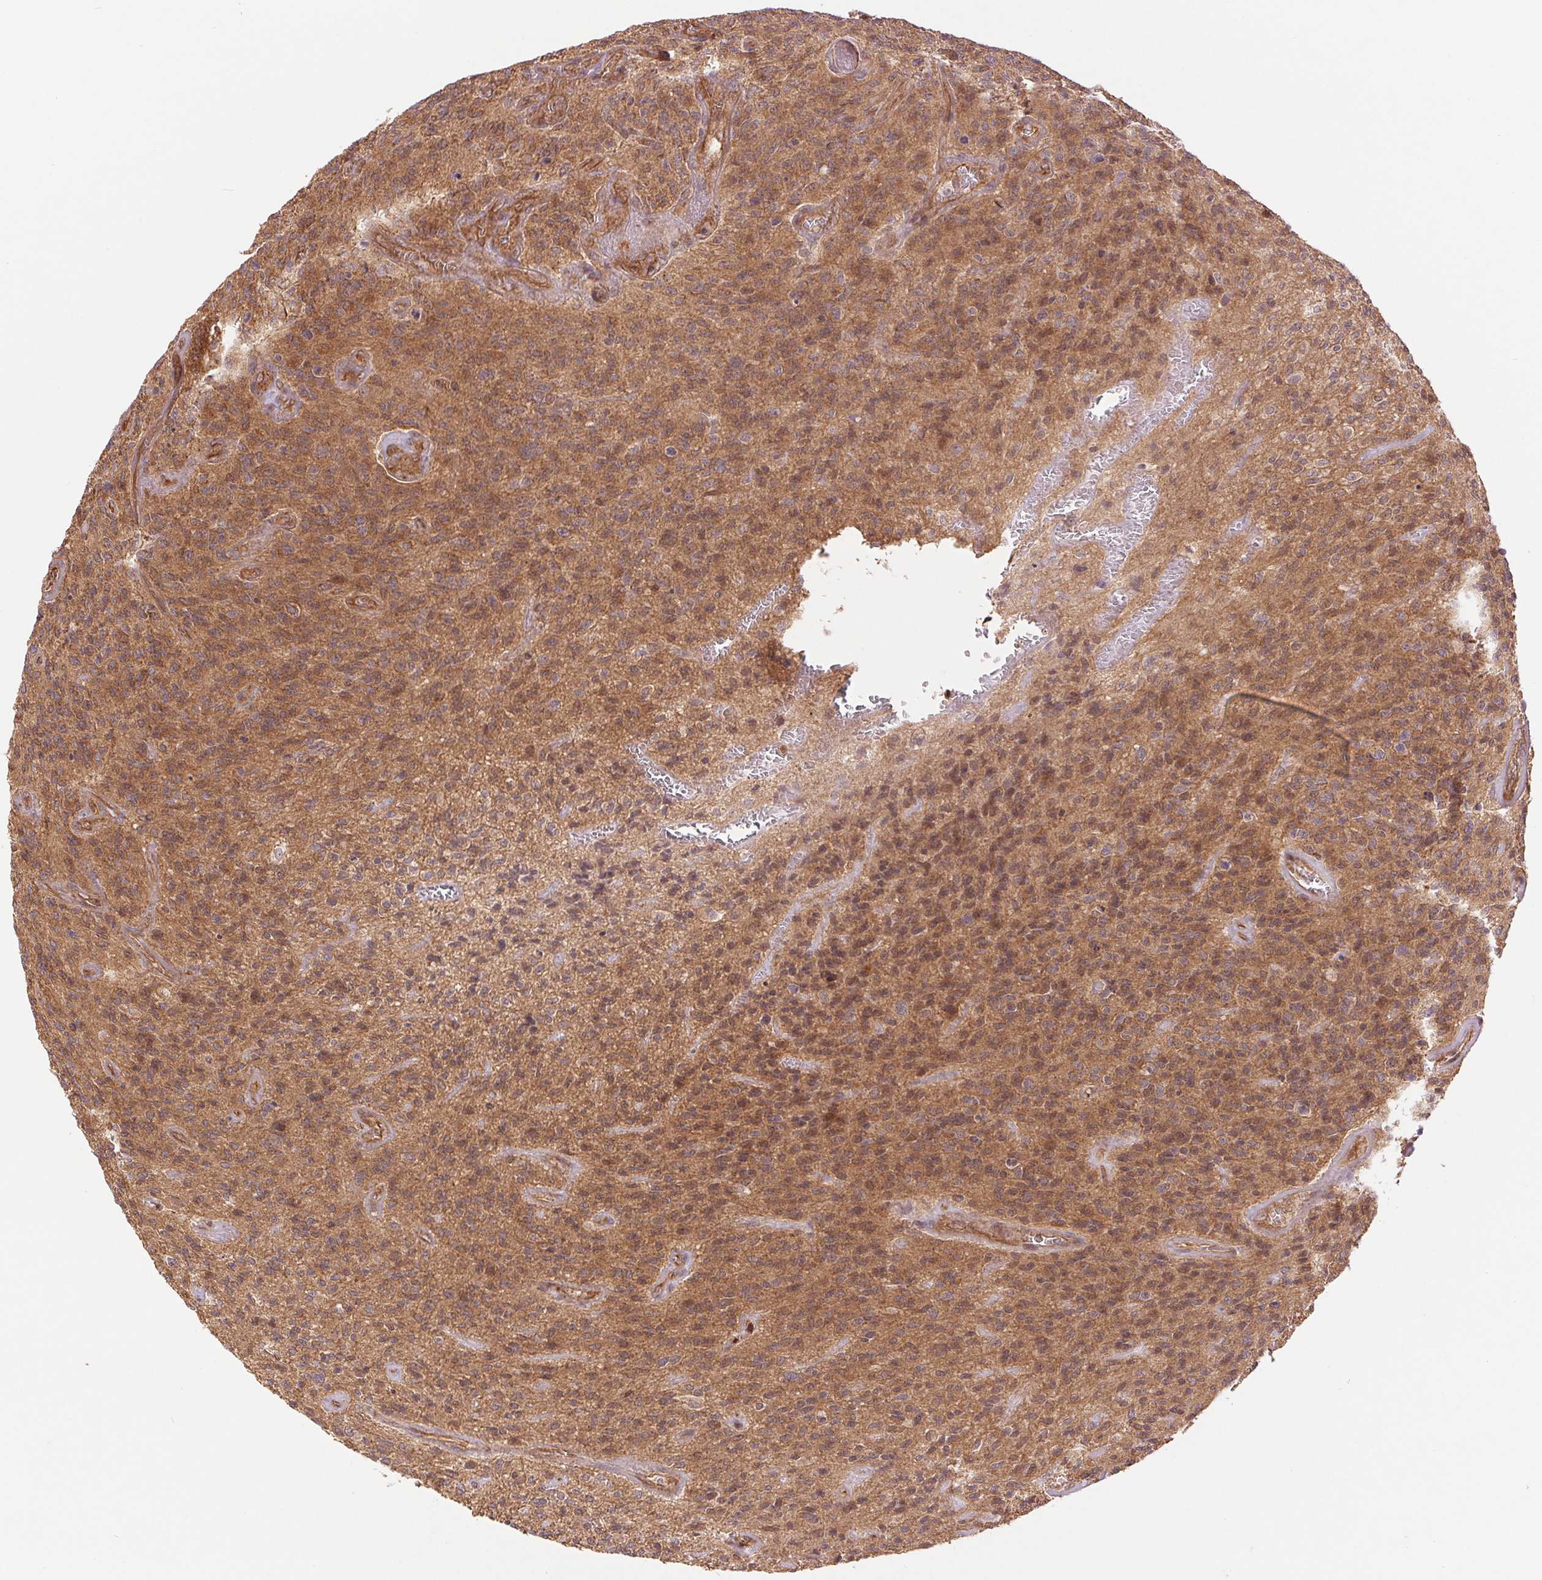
{"staining": {"intensity": "moderate", "quantity": ">75%", "location": "cytoplasmic/membranous"}, "tissue": "glioma", "cell_type": "Tumor cells", "image_type": "cancer", "snomed": [{"axis": "morphology", "description": "Glioma, malignant, High grade"}, {"axis": "topography", "description": "Brain"}], "caption": "Immunohistochemistry (IHC) of glioma reveals medium levels of moderate cytoplasmic/membranous staining in about >75% of tumor cells. (IHC, brightfield microscopy, high magnification).", "gene": "STARD7", "patient": {"sex": "male", "age": 76}}